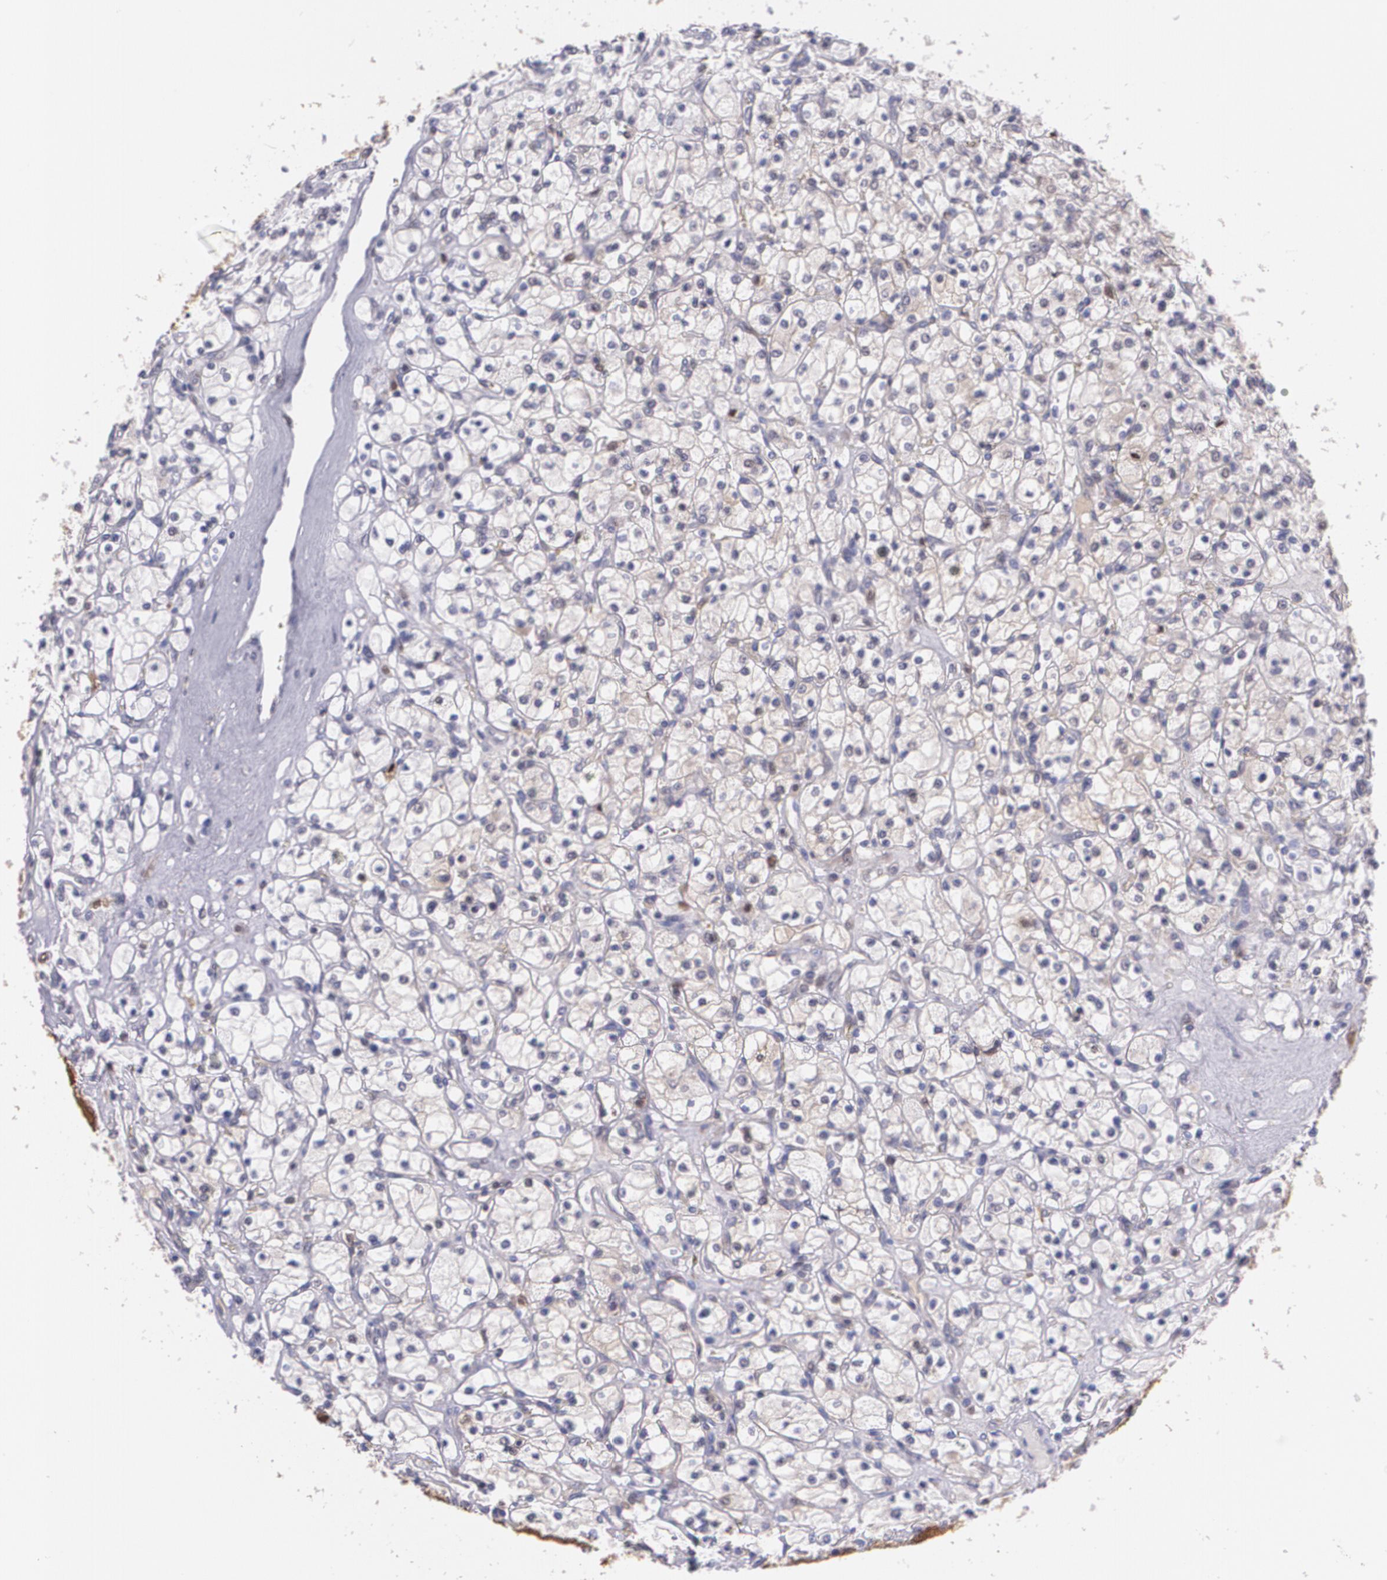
{"staining": {"intensity": "negative", "quantity": "none", "location": "none"}, "tissue": "renal cancer", "cell_type": "Tumor cells", "image_type": "cancer", "snomed": [{"axis": "morphology", "description": "Adenocarcinoma, NOS"}, {"axis": "topography", "description": "Kidney"}], "caption": "This histopathology image is of renal cancer stained with immunohistochemistry to label a protein in brown with the nuclei are counter-stained blue. There is no staining in tumor cells.", "gene": "HSPH1", "patient": {"sex": "female", "age": 83}}